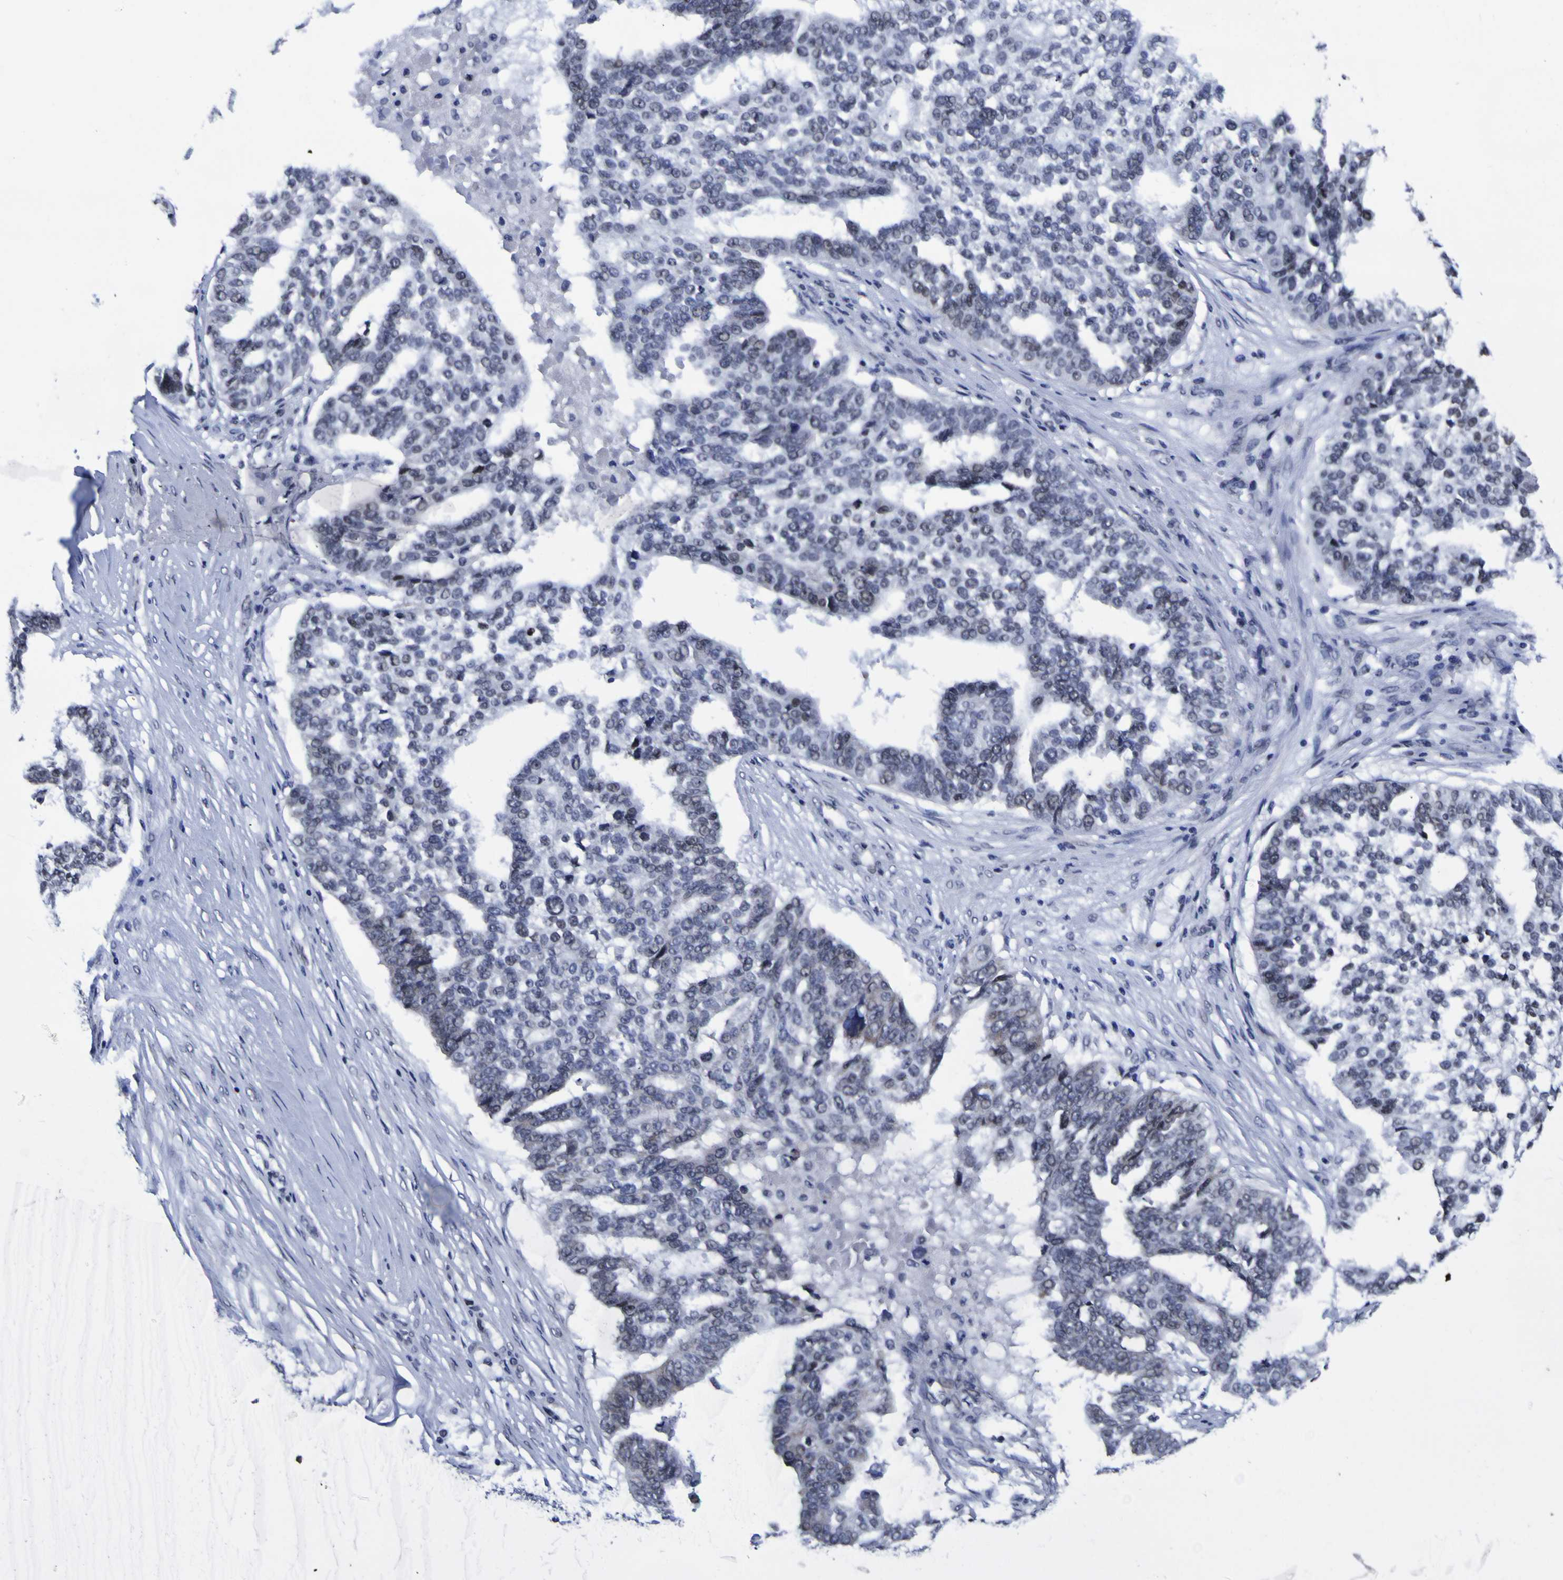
{"staining": {"intensity": "weak", "quantity": "<25%", "location": "nuclear"}, "tissue": "ovarian cancer", "cell_type": "Tumor cells", "image_type": "cancer", "snomed": [{"axis": "morphology", "description": "Cystadenocarcinoma, serous, NOS"}, {"axis": "topography", "description": "Ovary"}], "caption": "The image exhibits no staining of tumor cells in serous cystadenocarcinoma (ovarian). (Immunohistochemistry (ihc), brightfield microscopy, high magnification).", "gene": "MBD3", "patient": {"sex": "female", "age": 59}}